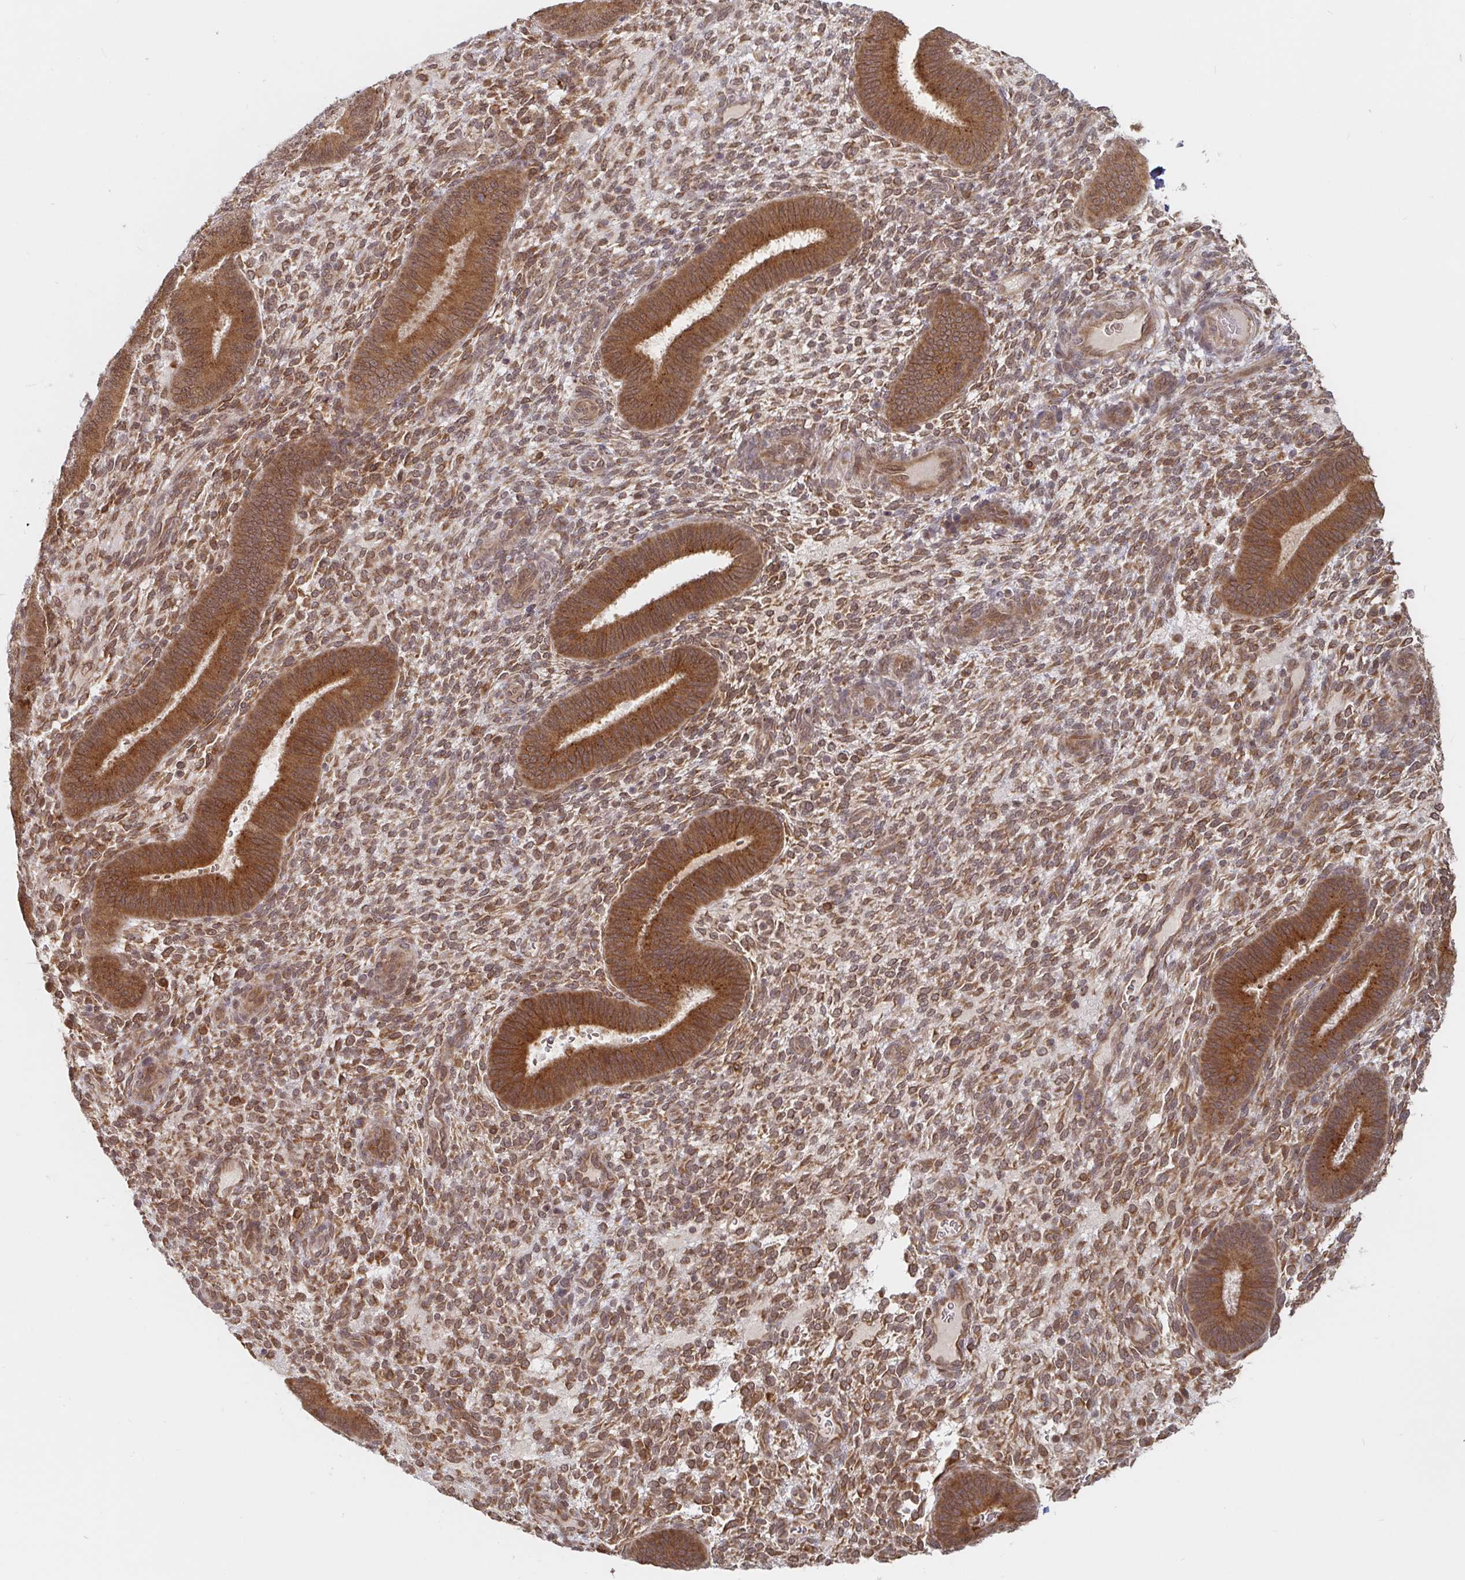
{"staining": {"intensity": "moderate", "quantity": "25%-75%", "location": "cytoplasmic/membranous"}, "tissue": "endometrium", "cell_type": "Cells in endometrial stroma", "image_type": "normal", "snomed": [{"axis": "morphology", "description": "Normal tissue, NOS"}, {"axis": "topography", "description": "Endometrium"}], "caption": "Protein positivity by IHC exhibits moderate cytoplasmic/membranous positivity in approximately 25%-75% of cells in endometrial stroma in benign endometrium. The protein of interest is stained brown, and the nuclei are stained in blue (DAB IHC with brightfield microscopy, high magnification).", "gene": "ALG1L2", "patient": {"sex": "female", "age": 39}}